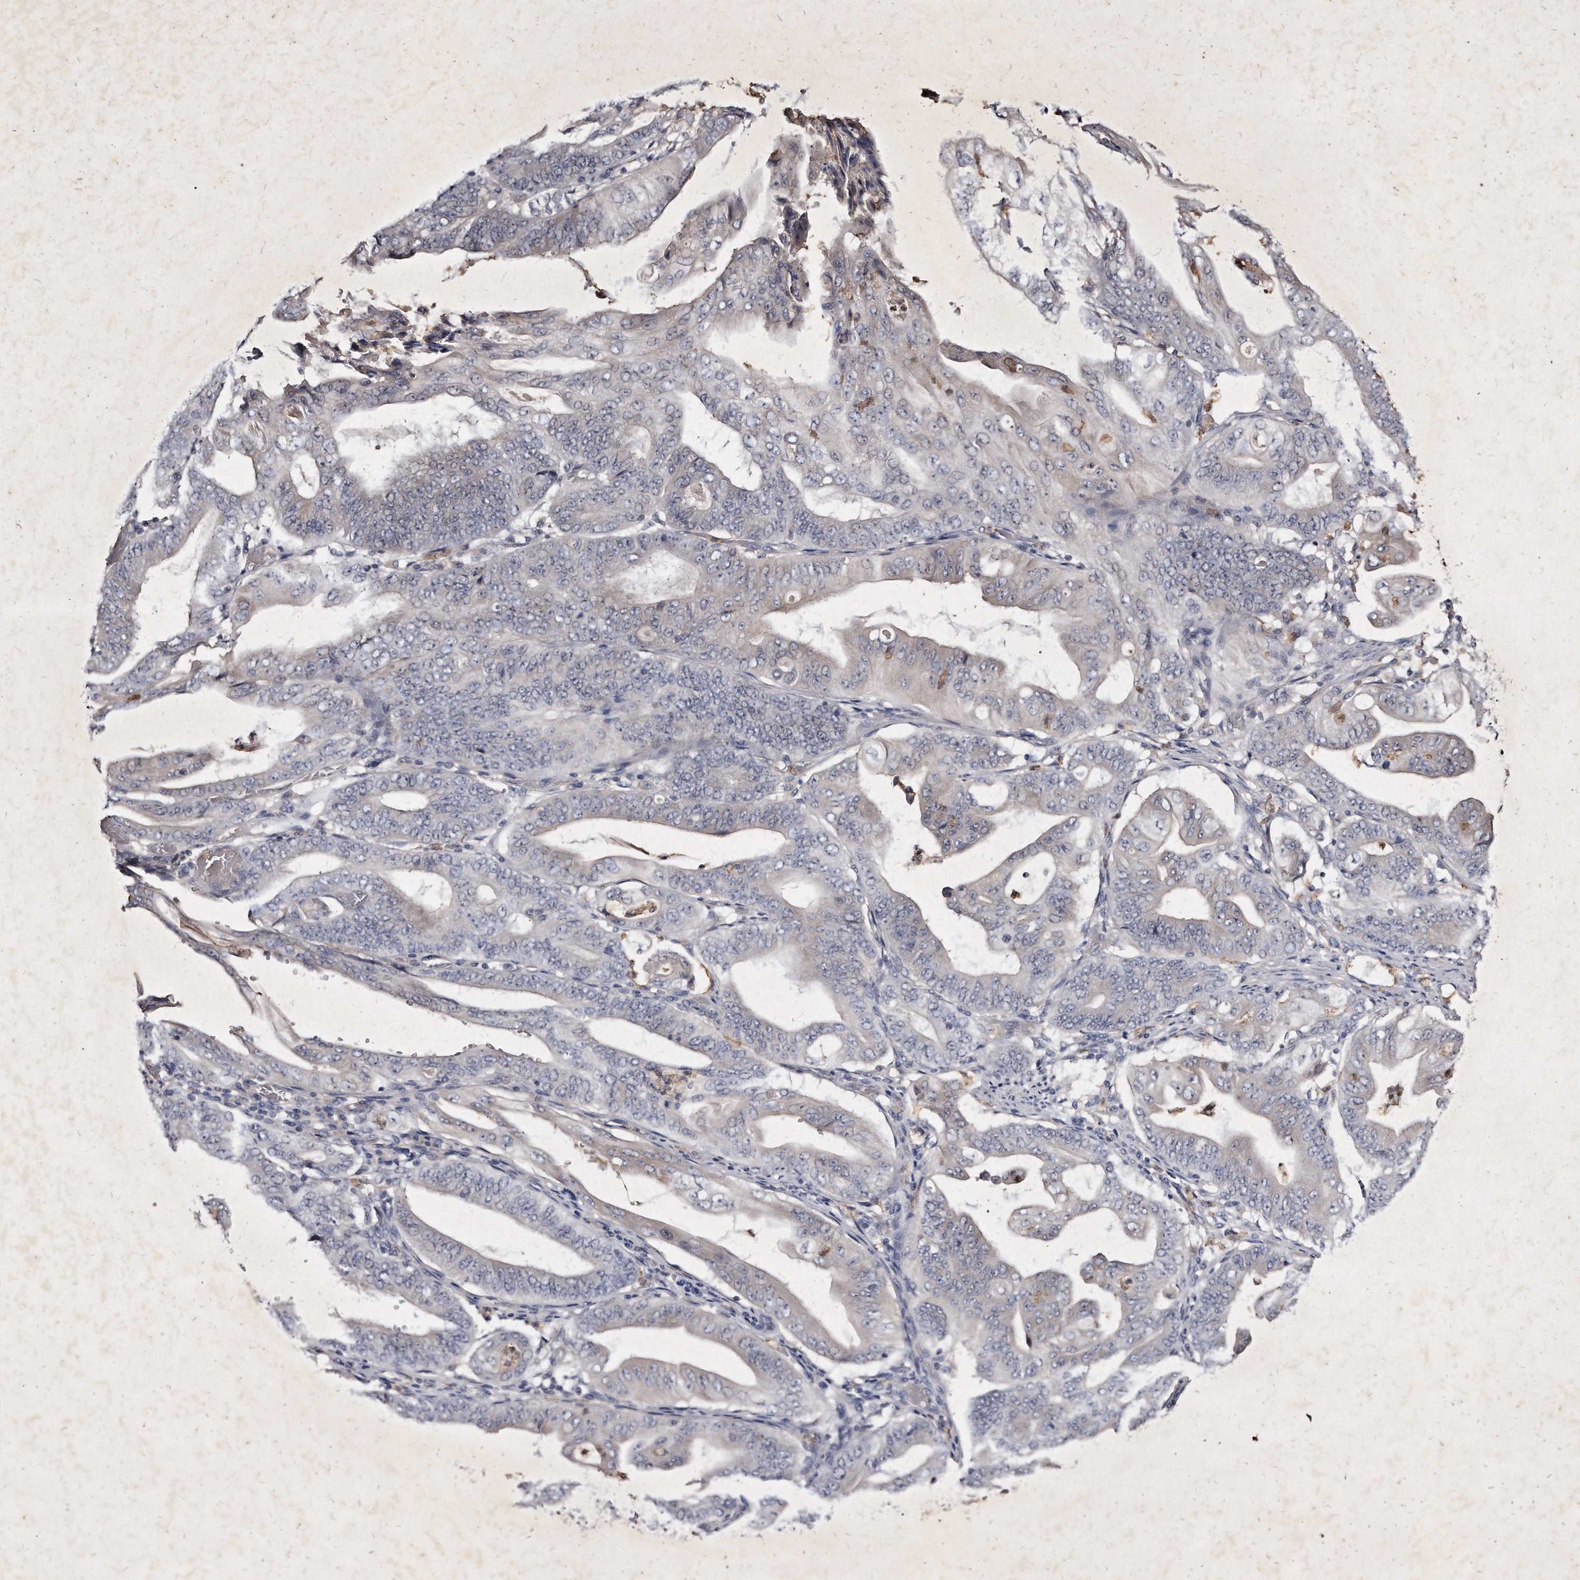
{"staining": {"intensity": "negative", "quantity": "none", "location": "none"}, "tissue": "stomach cancer", "cell_type": "Tumor cells", "image_type": "cancer", "snomed": [{"axis": "morphology", "description": "Adenocarcinoma, NOS"}, {"axis": "topography", "description": "Stomach"}], "caption": "This is a histopathology image of immunohistochemistry staining of stomach cancer (adenocarcinoma), which shows no expression in tumor cells.", "gene": "KLHDC3", "patient": {"sex": "female", "age": 73}}